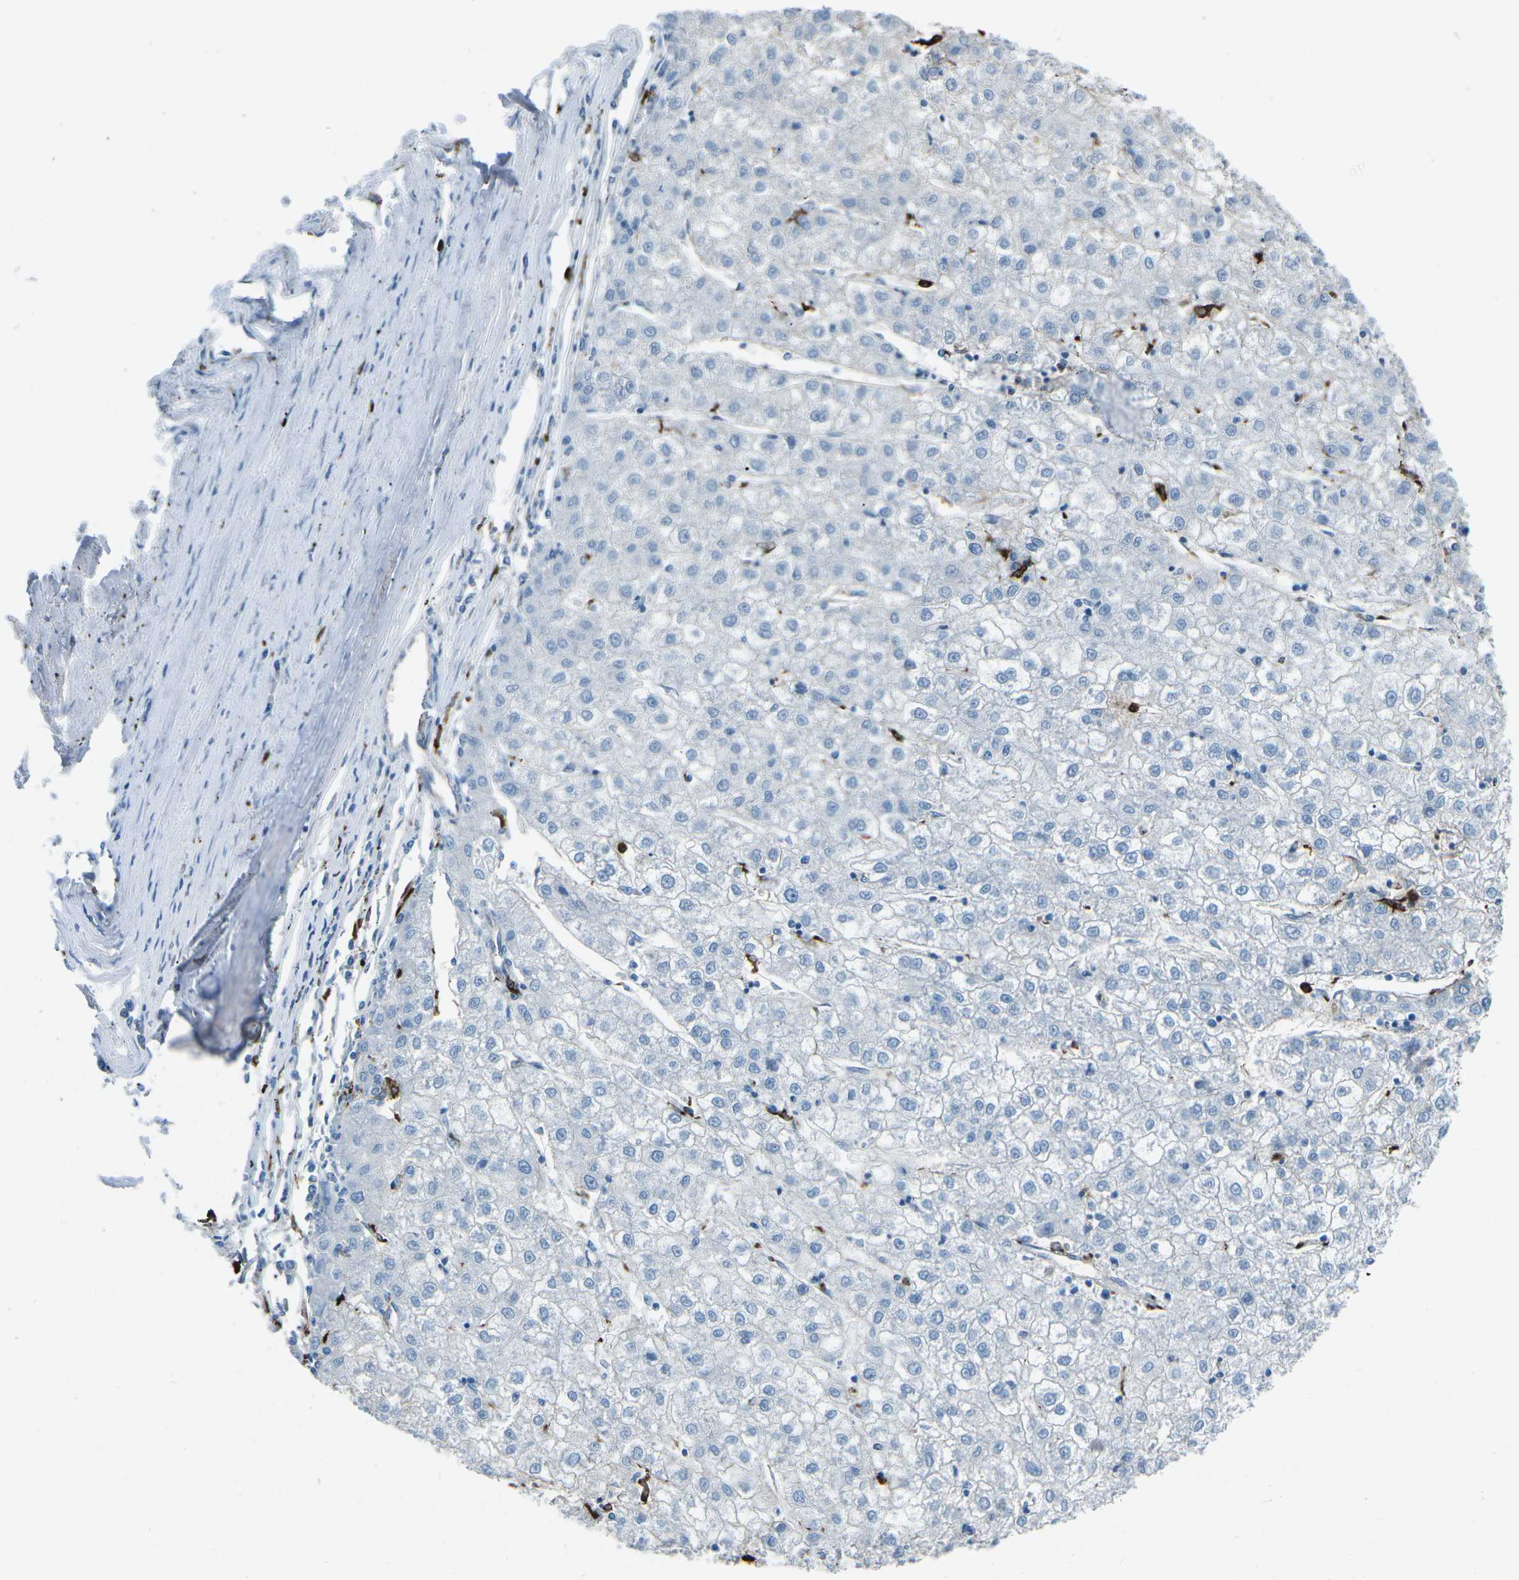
{"staining": {"intensity": "negative", "quantity": "none", "location": "none"}, "tissue": "liver cancer", "cell_type": "Tumor cells", "image_type": "cancer", "snomed": [{"axis": "morphology", "description": "Carcinoma, Hepatocellular, NOS"}, {"axis": "topography", "description": "Liver"}], "caption": "The IHC image has no significant positivity in tumor cells of liver hepatocellular carcinoma tissue.", "gene": "FCN1", "patient": {"sex": "male", "age": 72}}